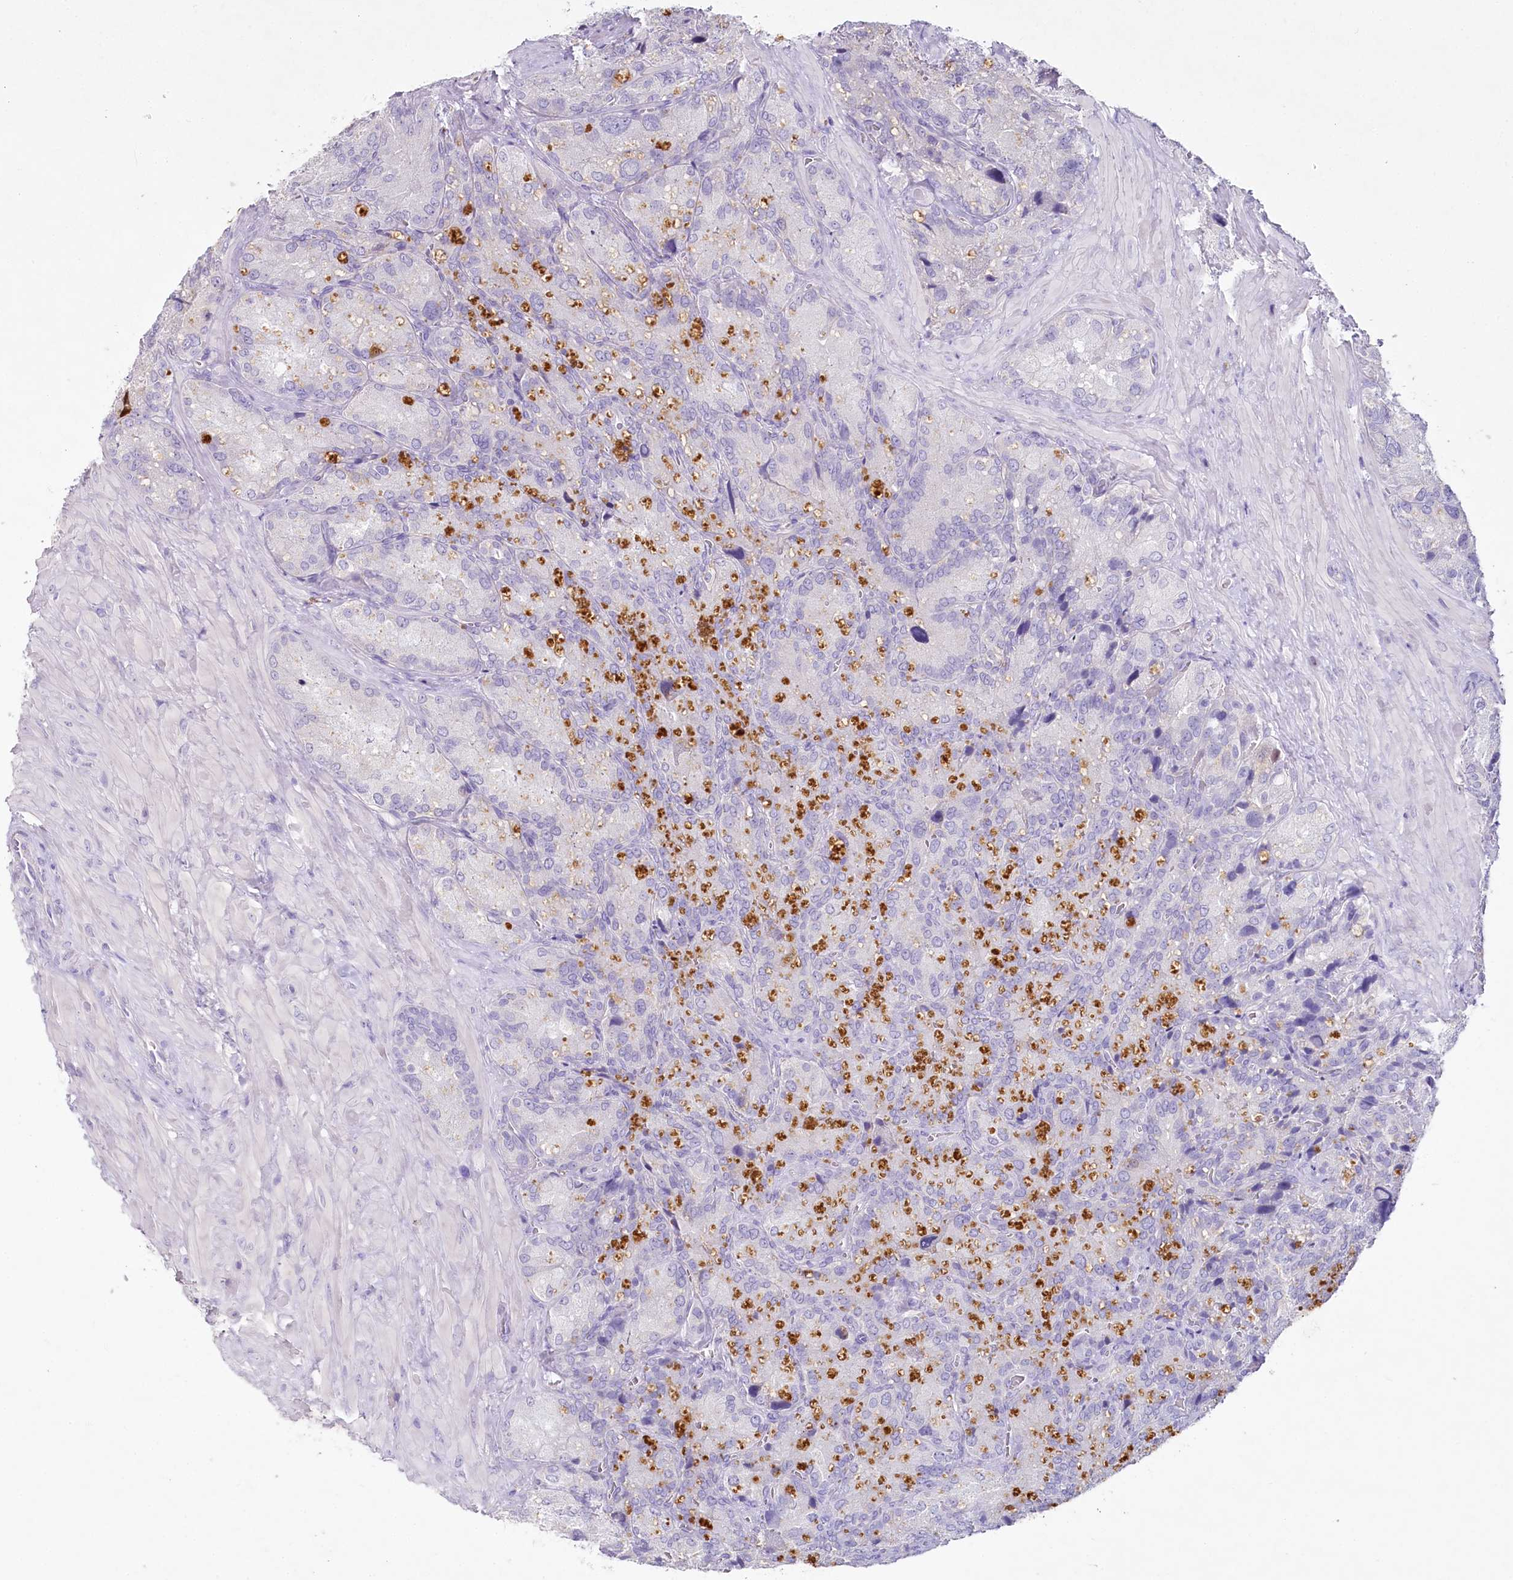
{"staining": {"intensity": "negative", "quantity": "none", "location": "none"}, "tissue": "seminal vesicle", "cell_type": "Glandular cells", "image_type": "normal", "snomed": [{"axis": "morphology", "description": "Normal tissue, NOS"}, {"axis": "topography", "description": "Seminal veicle"}], "caption": "The immunohistochemistry (IHC) micrograph has no significant expression in glandular cells of seminal vesicle. Nuclei are stained in blue.", "gene": "HPD", "patient": {"sex": "male", "age": 62}}